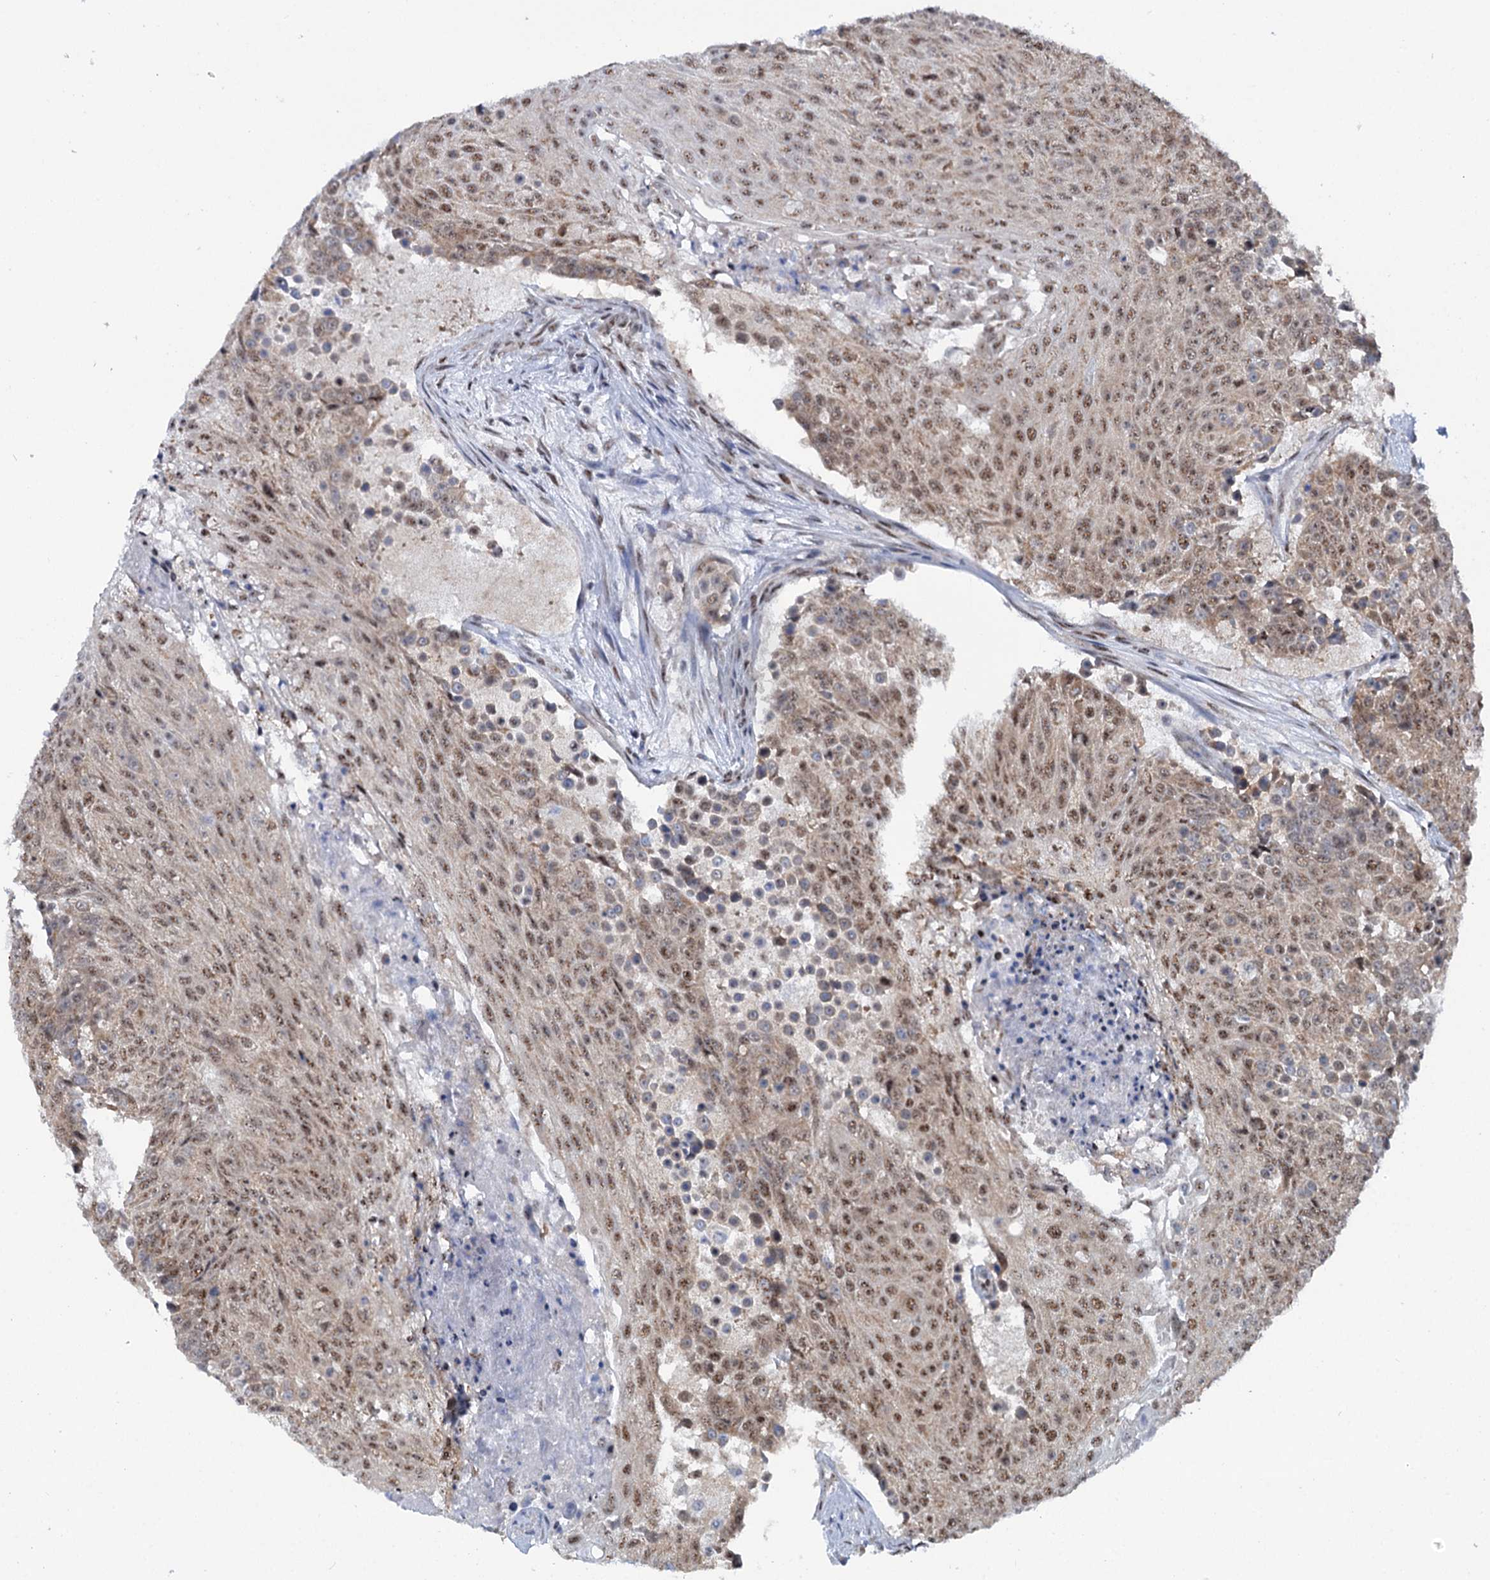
{"staining": {"intensity": "moderate", "quantity": ">75%", "location": "nuclear"}, "tissue": "urothelial cancer", "cell_type": "Tumor cells", "image_type": "cancer", "snomed": [{"axis": "morphology", "description": "Urothelial carcinoma, High grade"}, {"axis": "topography", "description": "Urinary bladder"}], "caption": "Protein analysis of urothelial carcinoma (high-grade) tissue exhibits moderate nuclear positivity in about >75% of tumor cells. The staining was performed using DAB, with brown indicating positive protein expression. Nuclei are stained blue with hematoxylin.", "gene": "SREK1", "patient": {"sex": "female", "age": 63}}